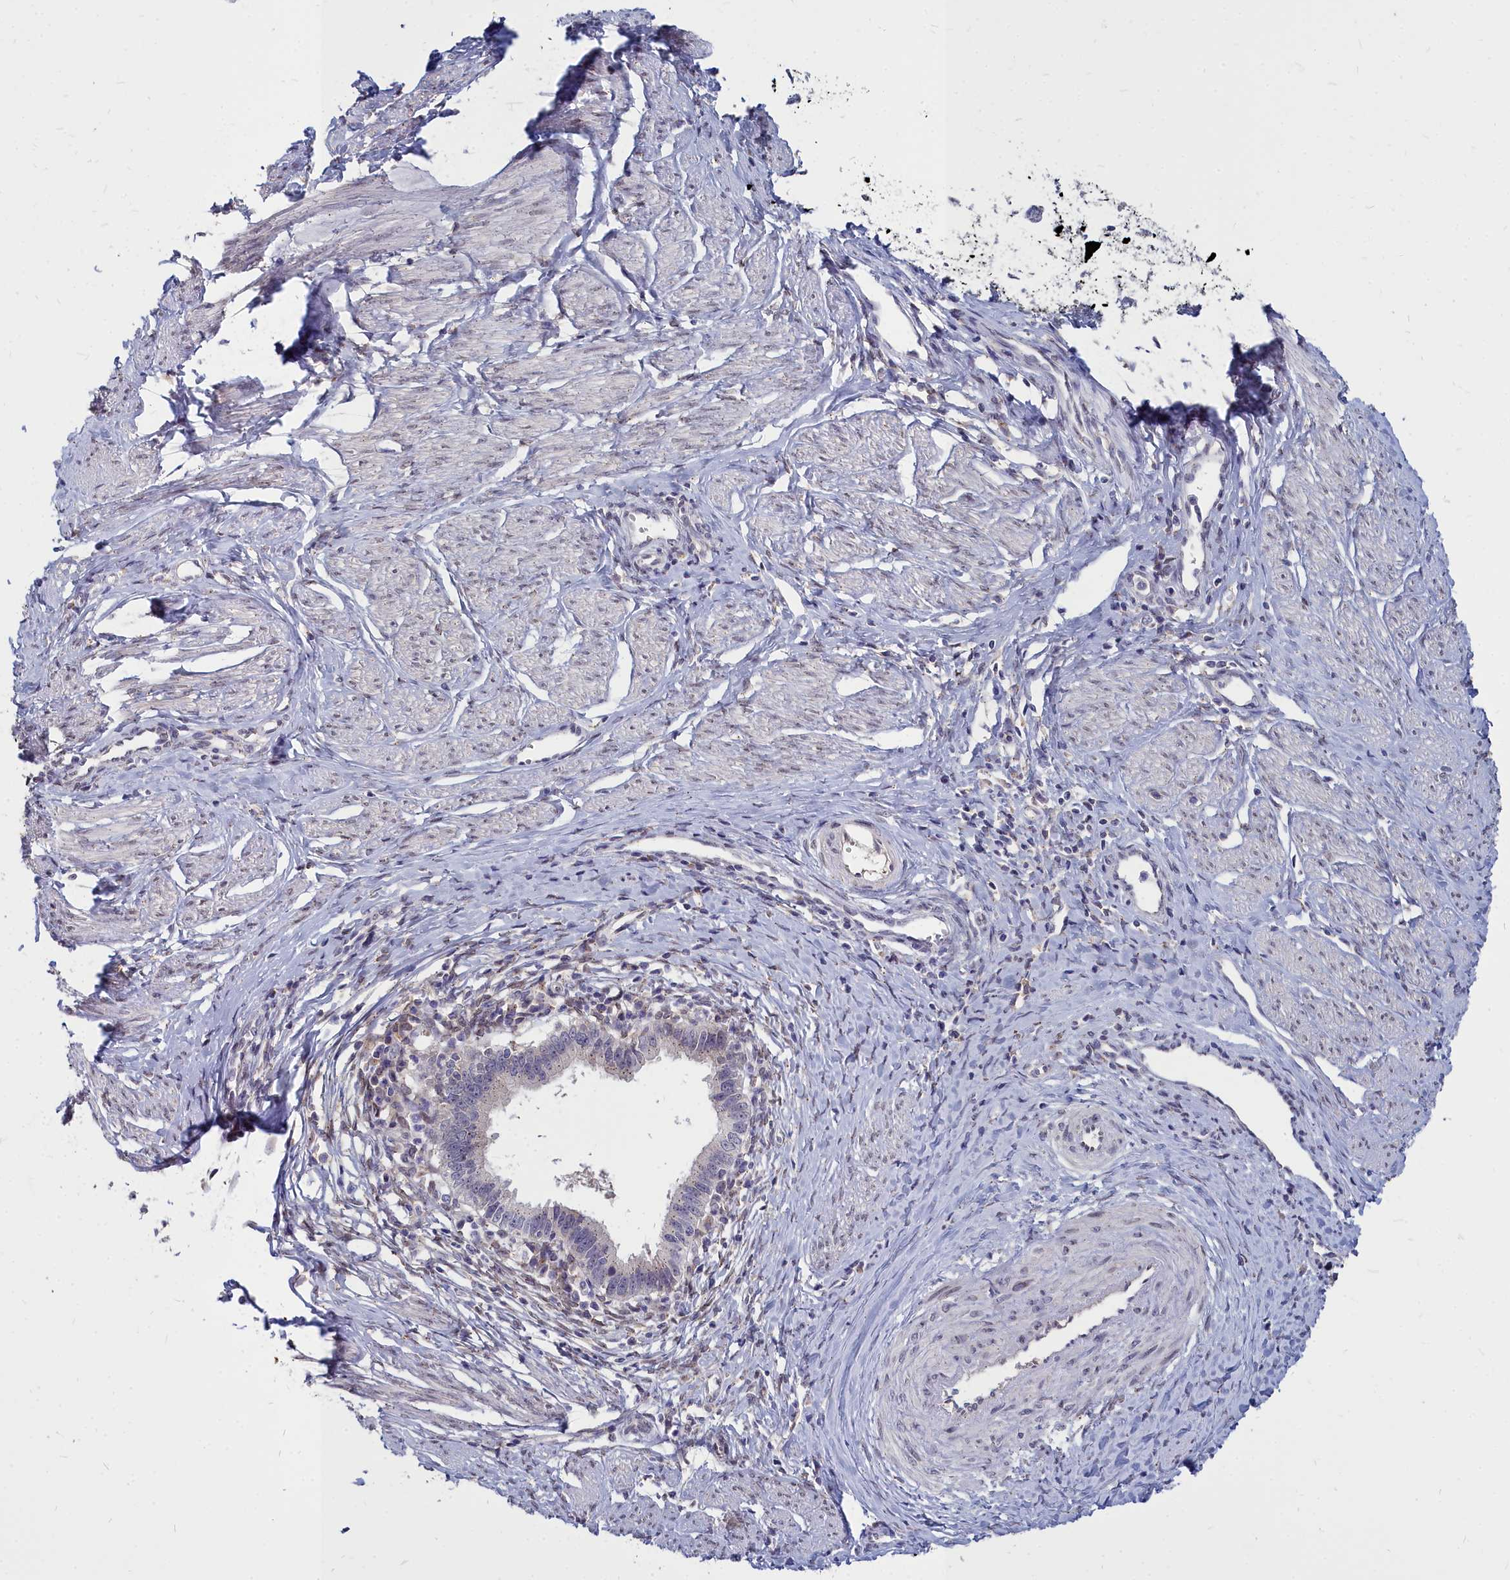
{"staining": {"intensity": "weak", "quantity": "<25%", "location": "cytoplasmic/membranous"}, "tissue": "cervical cancer", "cell_type": "Tumor cells", "image_type": "cancer", "snomed": [{"axis": "morphology", "description": "Adenocarcinoma, NOS"}, {"axis": "topography", "description": "Cervix"}], "caption": "Image shows no significant protein positivity in tumor cells of cervical cancer.", "gene": "NOXA1", "patient": {"sex": "female", "age": 36}}